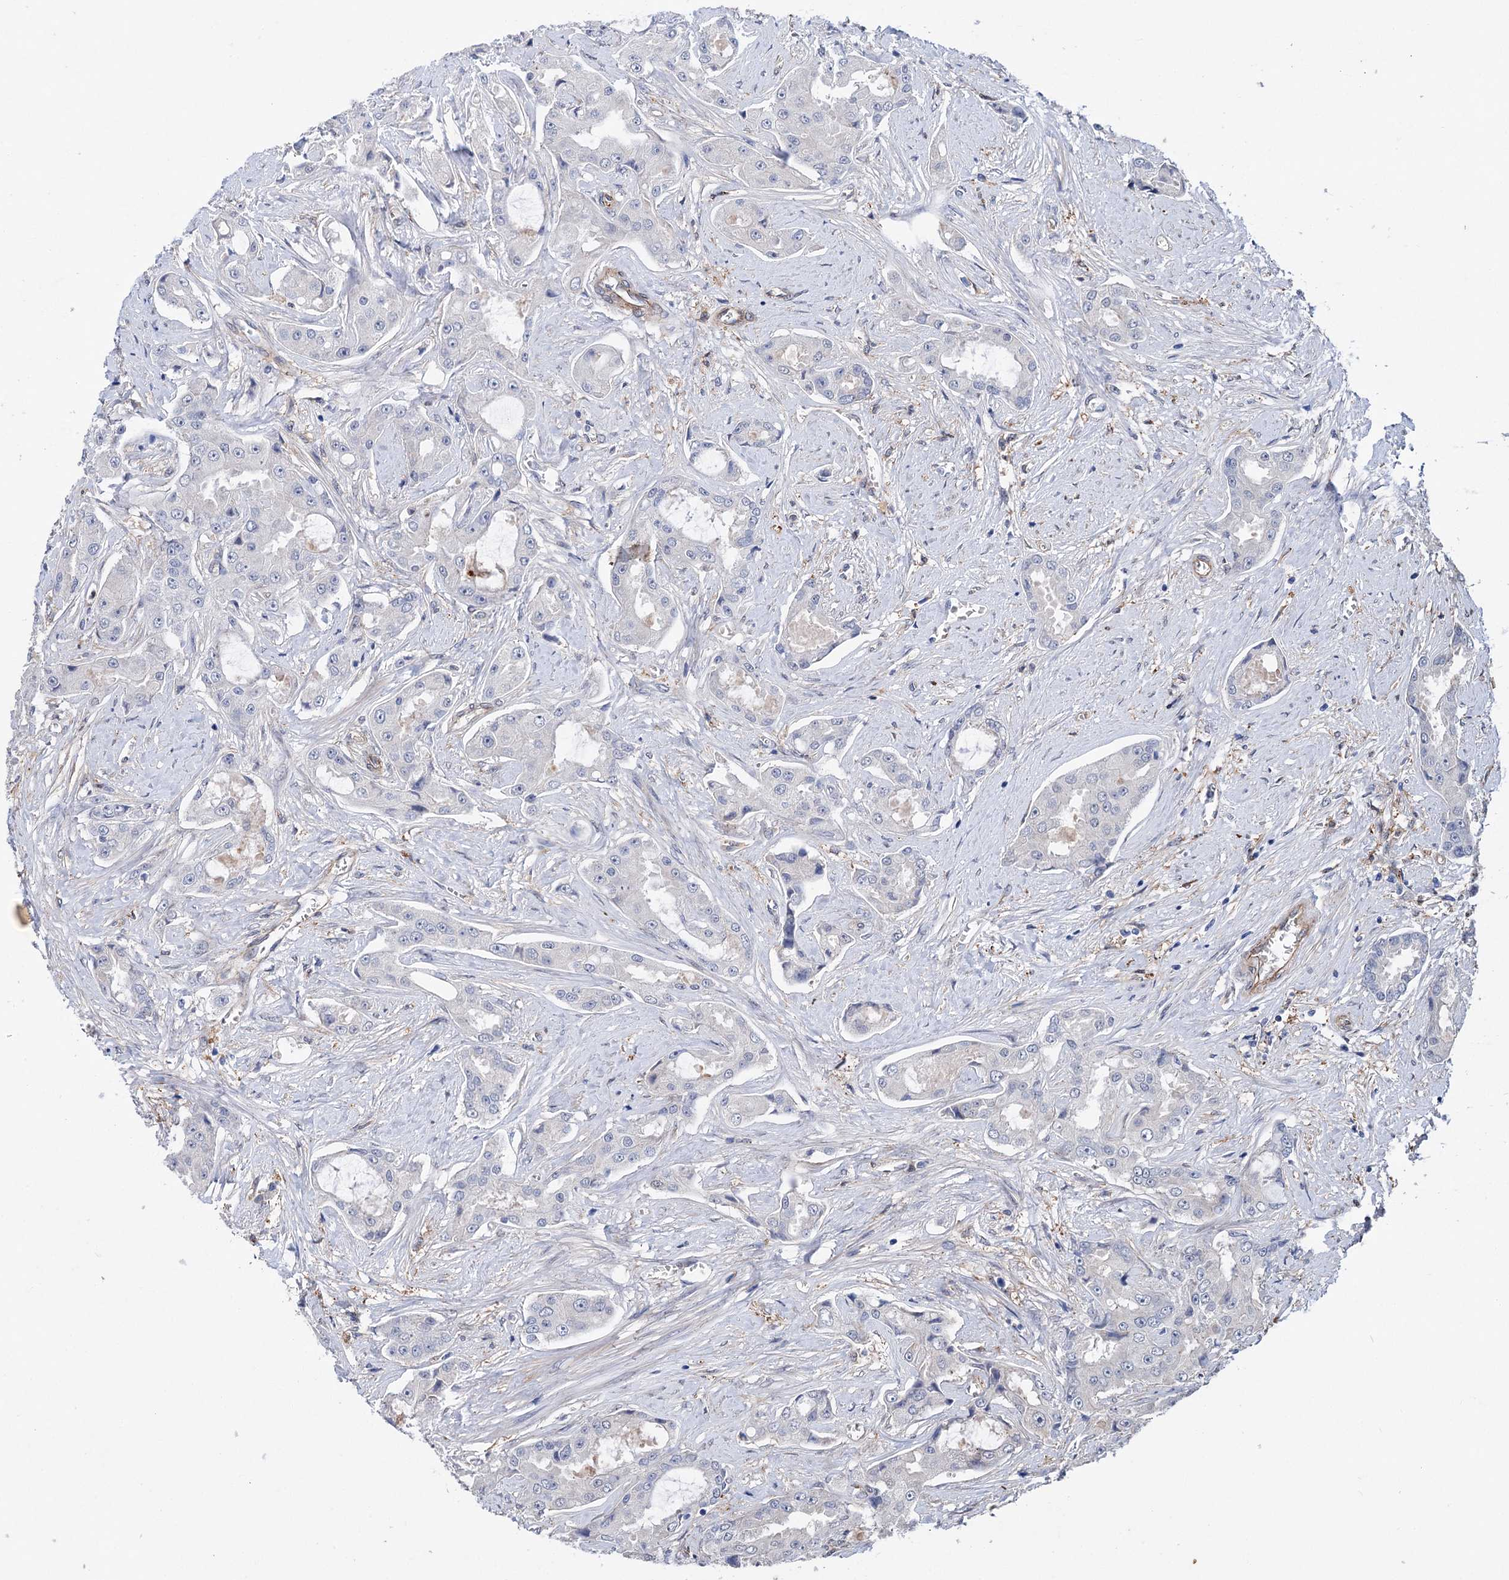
{"staining": {"intensity": "negative", "quantity": "none", "location": "none"}, "tissue": "prostate cancer", "cell_type": "Tumor cells", "image_type": "cancer", "snomed": [{"axis": "morphology", "description": "Adenocarcinoma, High grade"}, {"axis": "topography", "description": "Prostate"}], "caption": "An immunohistochemistry micrograph of prostate cancer is shown. There is no staining in tumor cells of prostate cancer. The staining is performed using DAB (3,3'-diaminobenzidine) brown chromogen with nuclei counter-stained in using hematoxylin.", "gene": "TMTC3", "patient": {"sex": "male", "age": 73}}